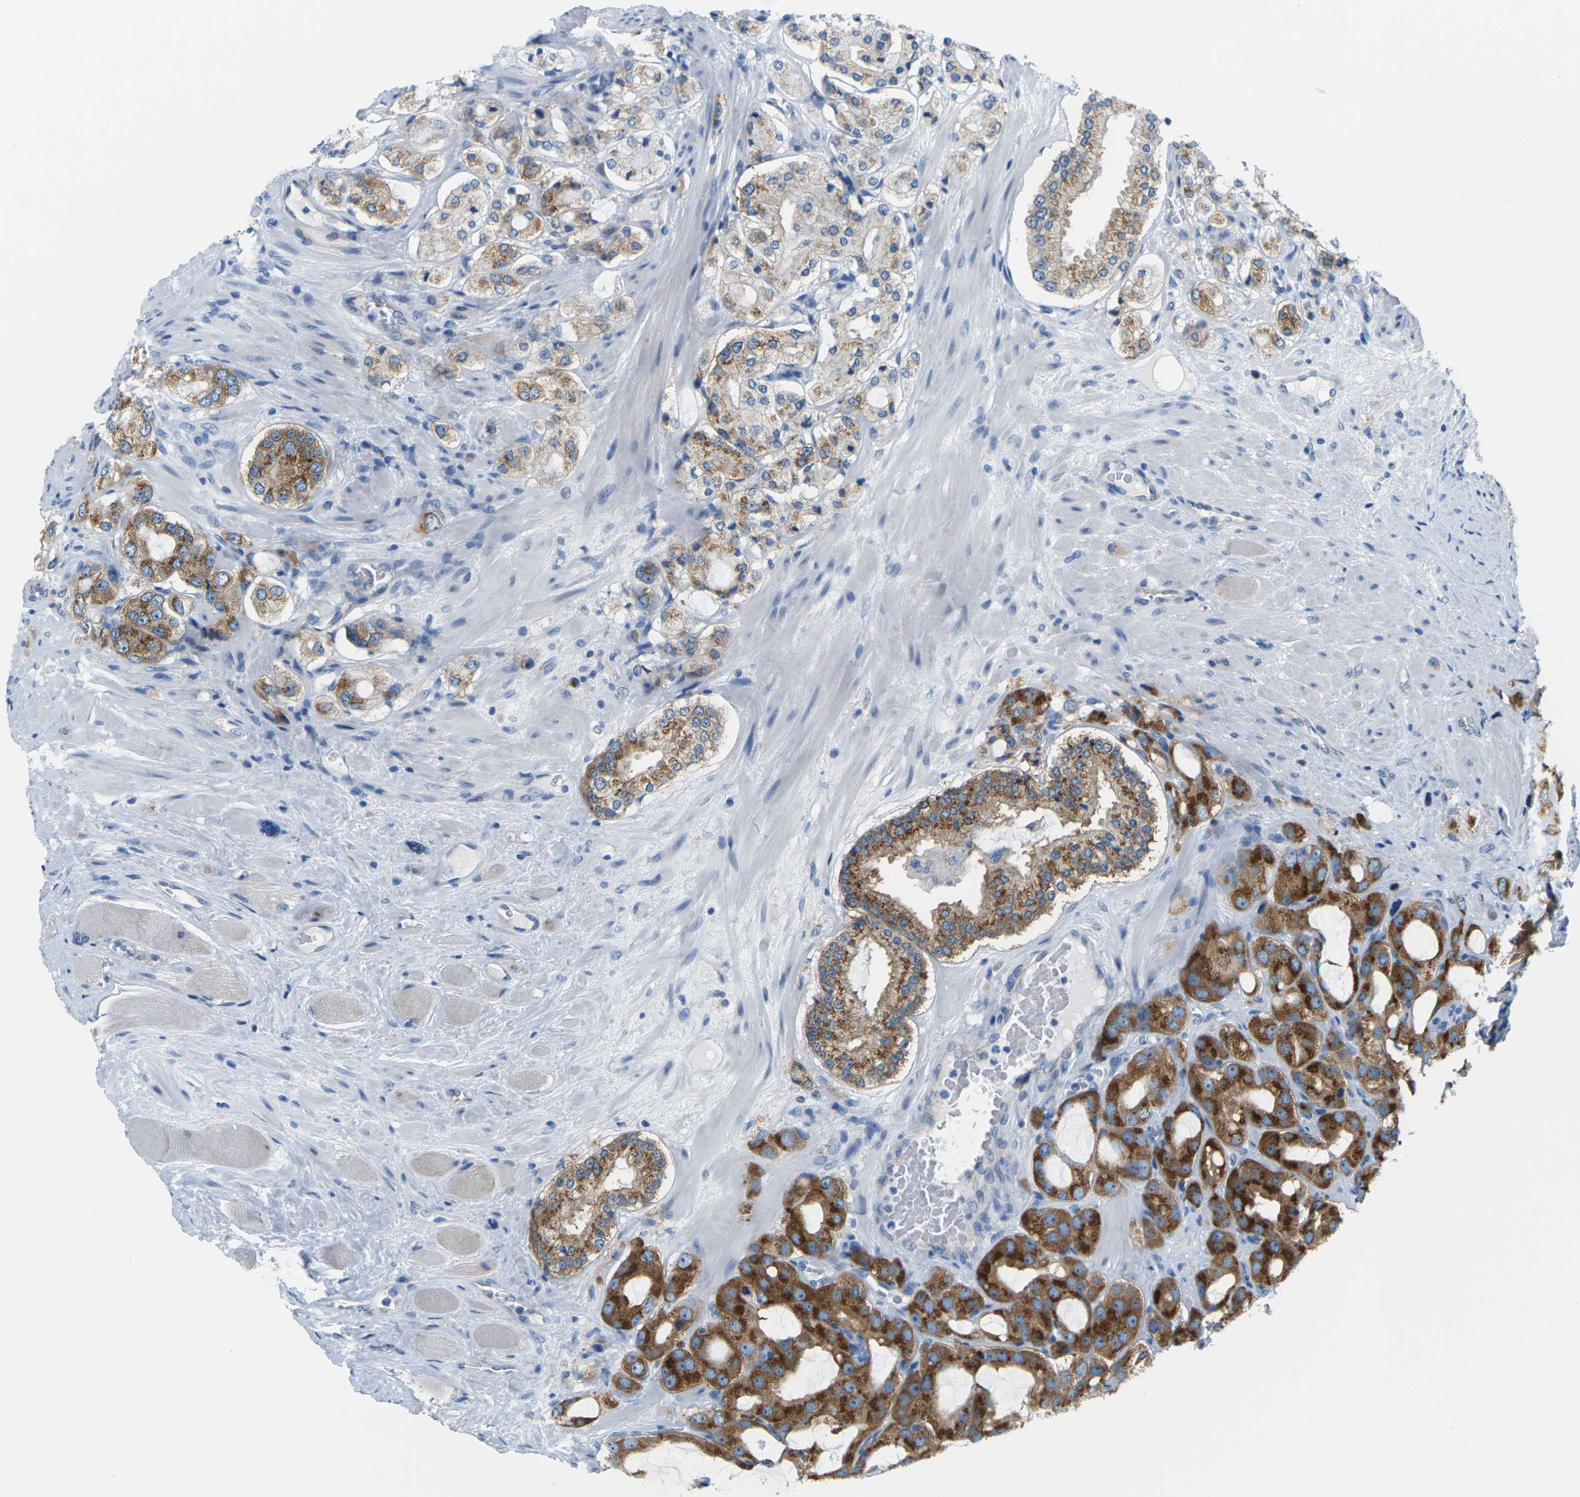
{"staining": {"intensity": "strong", "quantity": ">75%", "location": "cytoplasmic/membranous"}, "tissue": "prostate cancer", "cell_type": "Tumor cells", "image_type": "cancer", "snomed": [{"axis": "morphology", "description": "Adenocarcinoma, High grade"}, {"axis": "topography", "description": "Prostate"}], "caption": "Tumor cells show high levels of strong cytoplasmic/membranous expression in approximately >75% of cells in human adenocarcinoma (high-grade) (prostate).", "gene": "SYNGR2", "patient": {"sex": "male", "age": 65}}